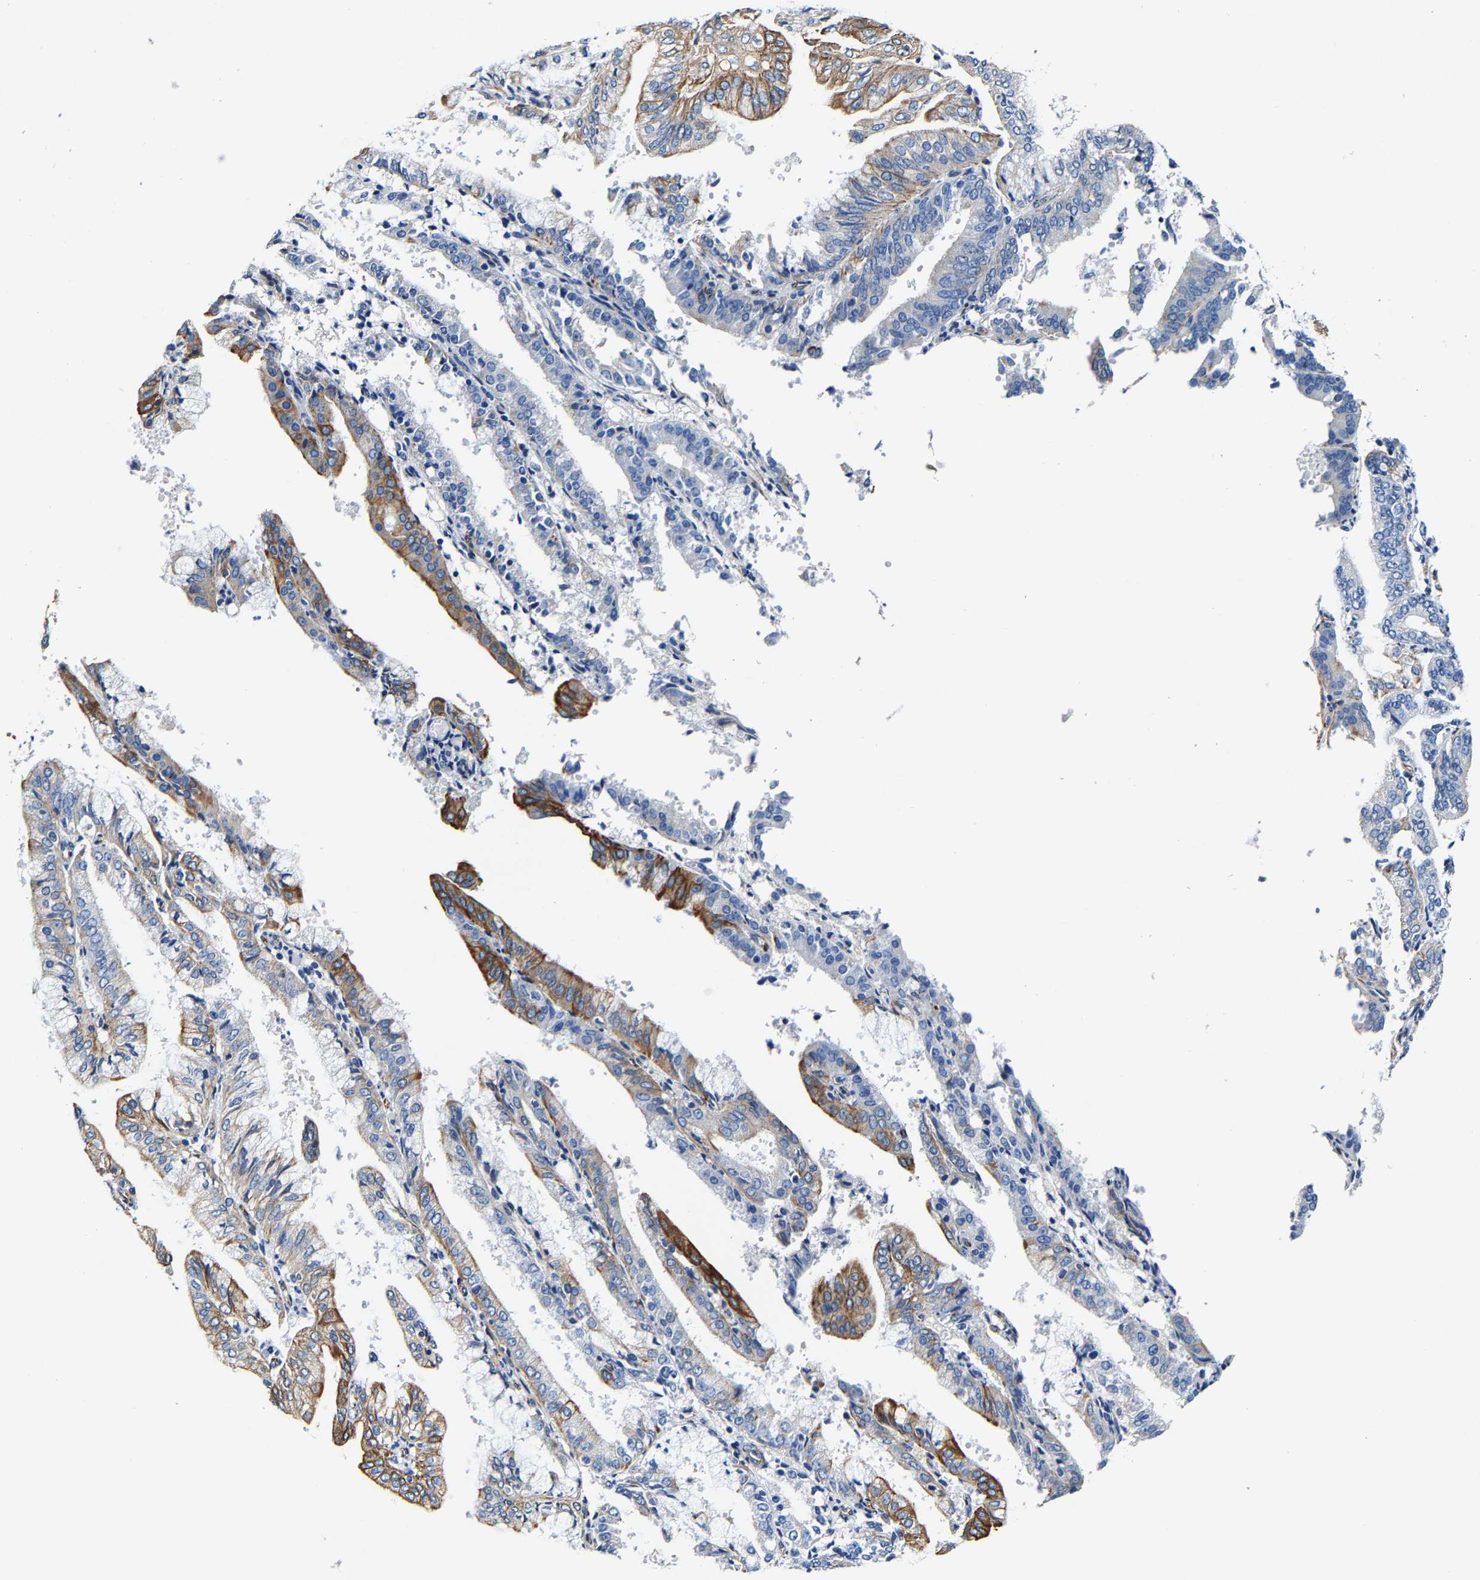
{"staining": {"intensity": "moderate", "quantity": "25%-75%", "location": "cytoplasmic/membranous"}, "tissue": "endometrial cancer", "cell_type": "Tumor cells", "image_type": "cancer", "snomed": [{"axis": "morphology", "description": "Adenocarcinoma, NOS"}, {"axis": "topography", "description": "Endometrium"}], "caption": "The image exhibits immunohistochemical staining of endometrial cancer. There is moderate cytoplasmic/membranous expression is seen in about 25%-75% of tumor cells. The staining was performed using DAB, with brown indicating positive protein expression. Nuclei are stained blue with hematoxylin.", "gene": "MMEL1", "patient": {"sex": "female", "age": 63}}